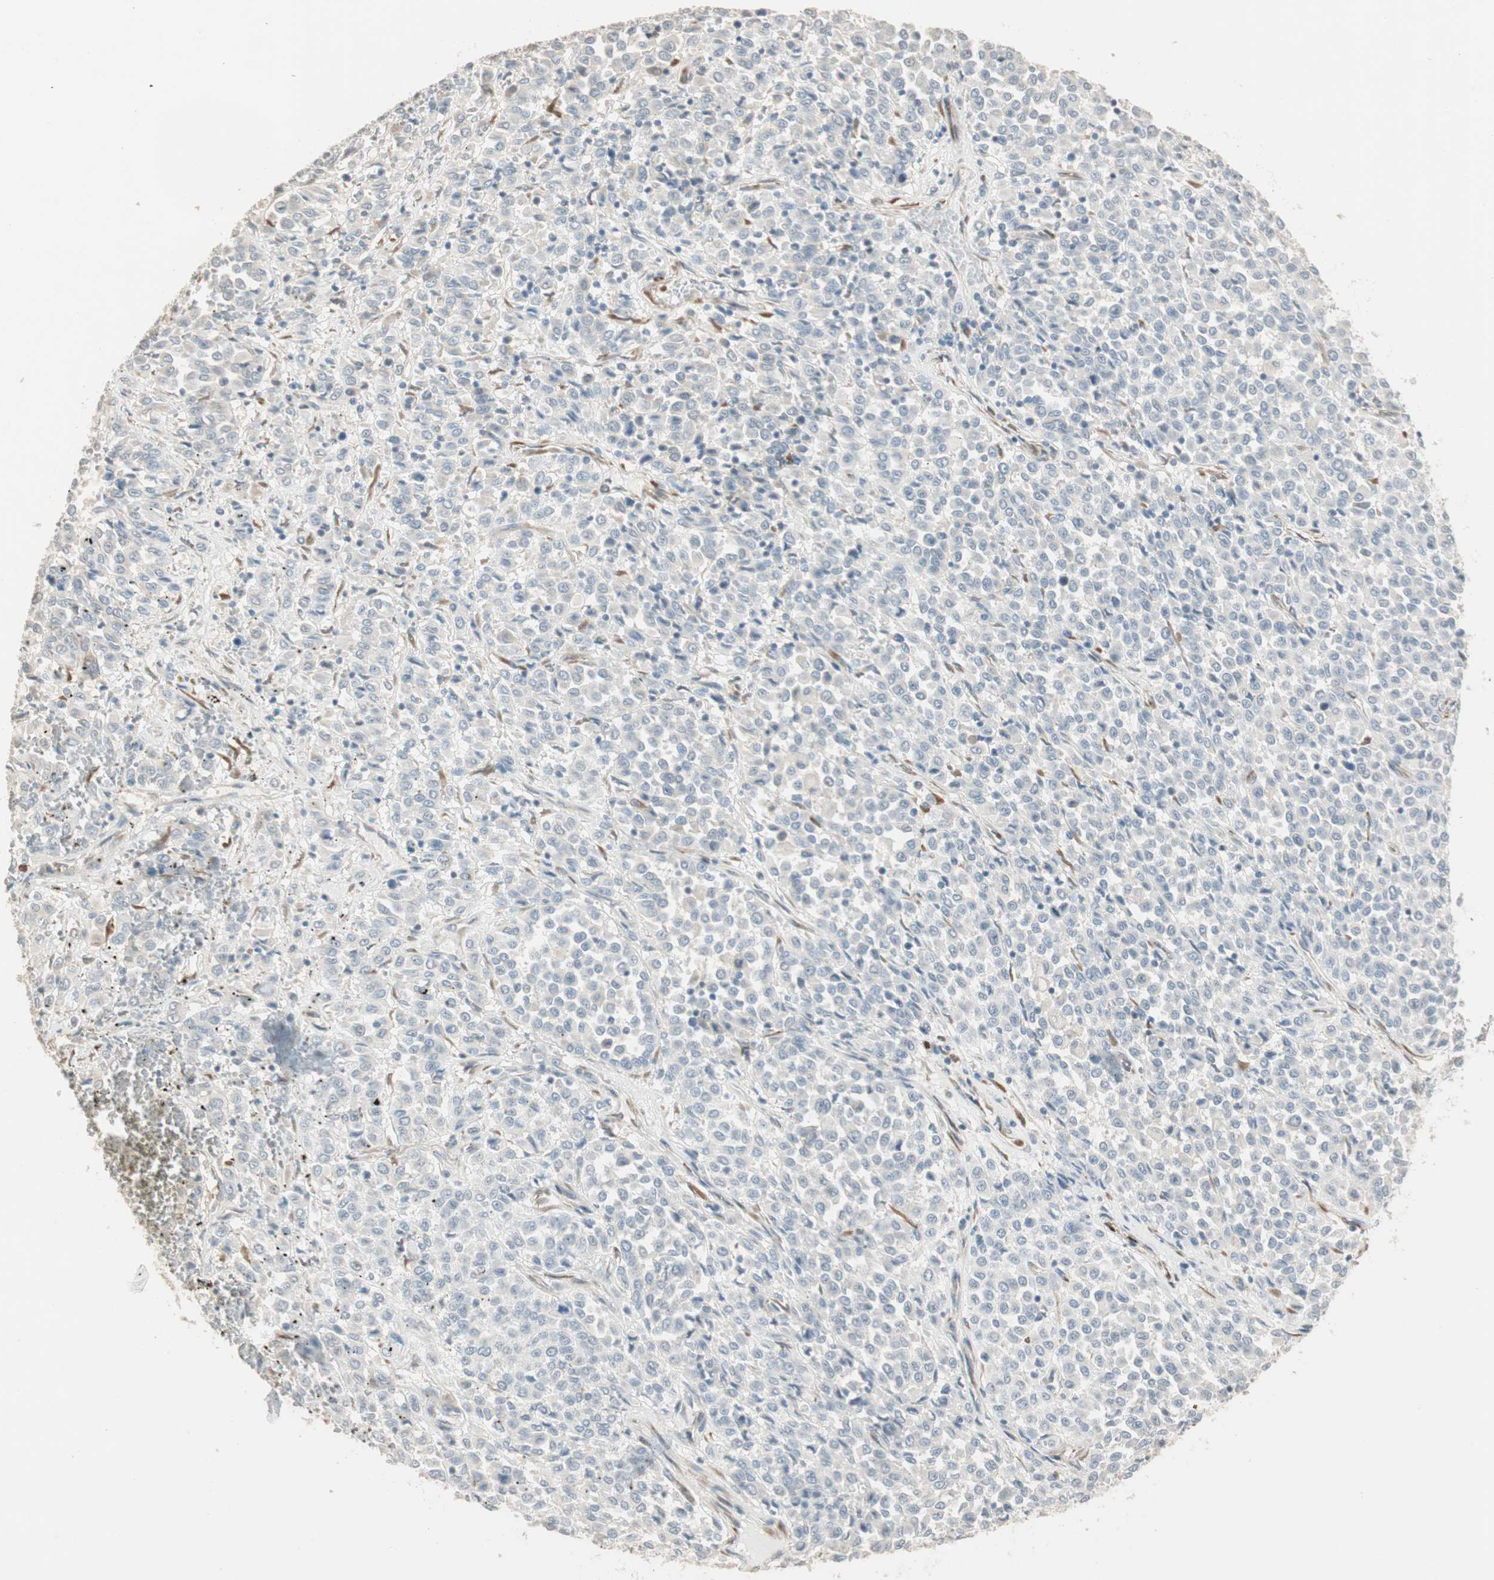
{"staining": {"intensity": "negative", "quantity": "none", "location": "none"}, "tissue": "melanoma", "cell_type": "Tumor cells", "image_type": "cancer", "snomed": [{"axis": "morphology", "description": "Malignant melanoma, Metastatic site"}, {"axis": "topography", "description": "Pancreas"}], "caption": "Tumor cells are negative for brown protein staining in melanoma. (DAB (3,3'-diaminobenzidine) immunohistochemistry (IHC) with hematoxylin counter stain).", "gene": "TASOR", "patient": {"sex": "female", "age": 30}}